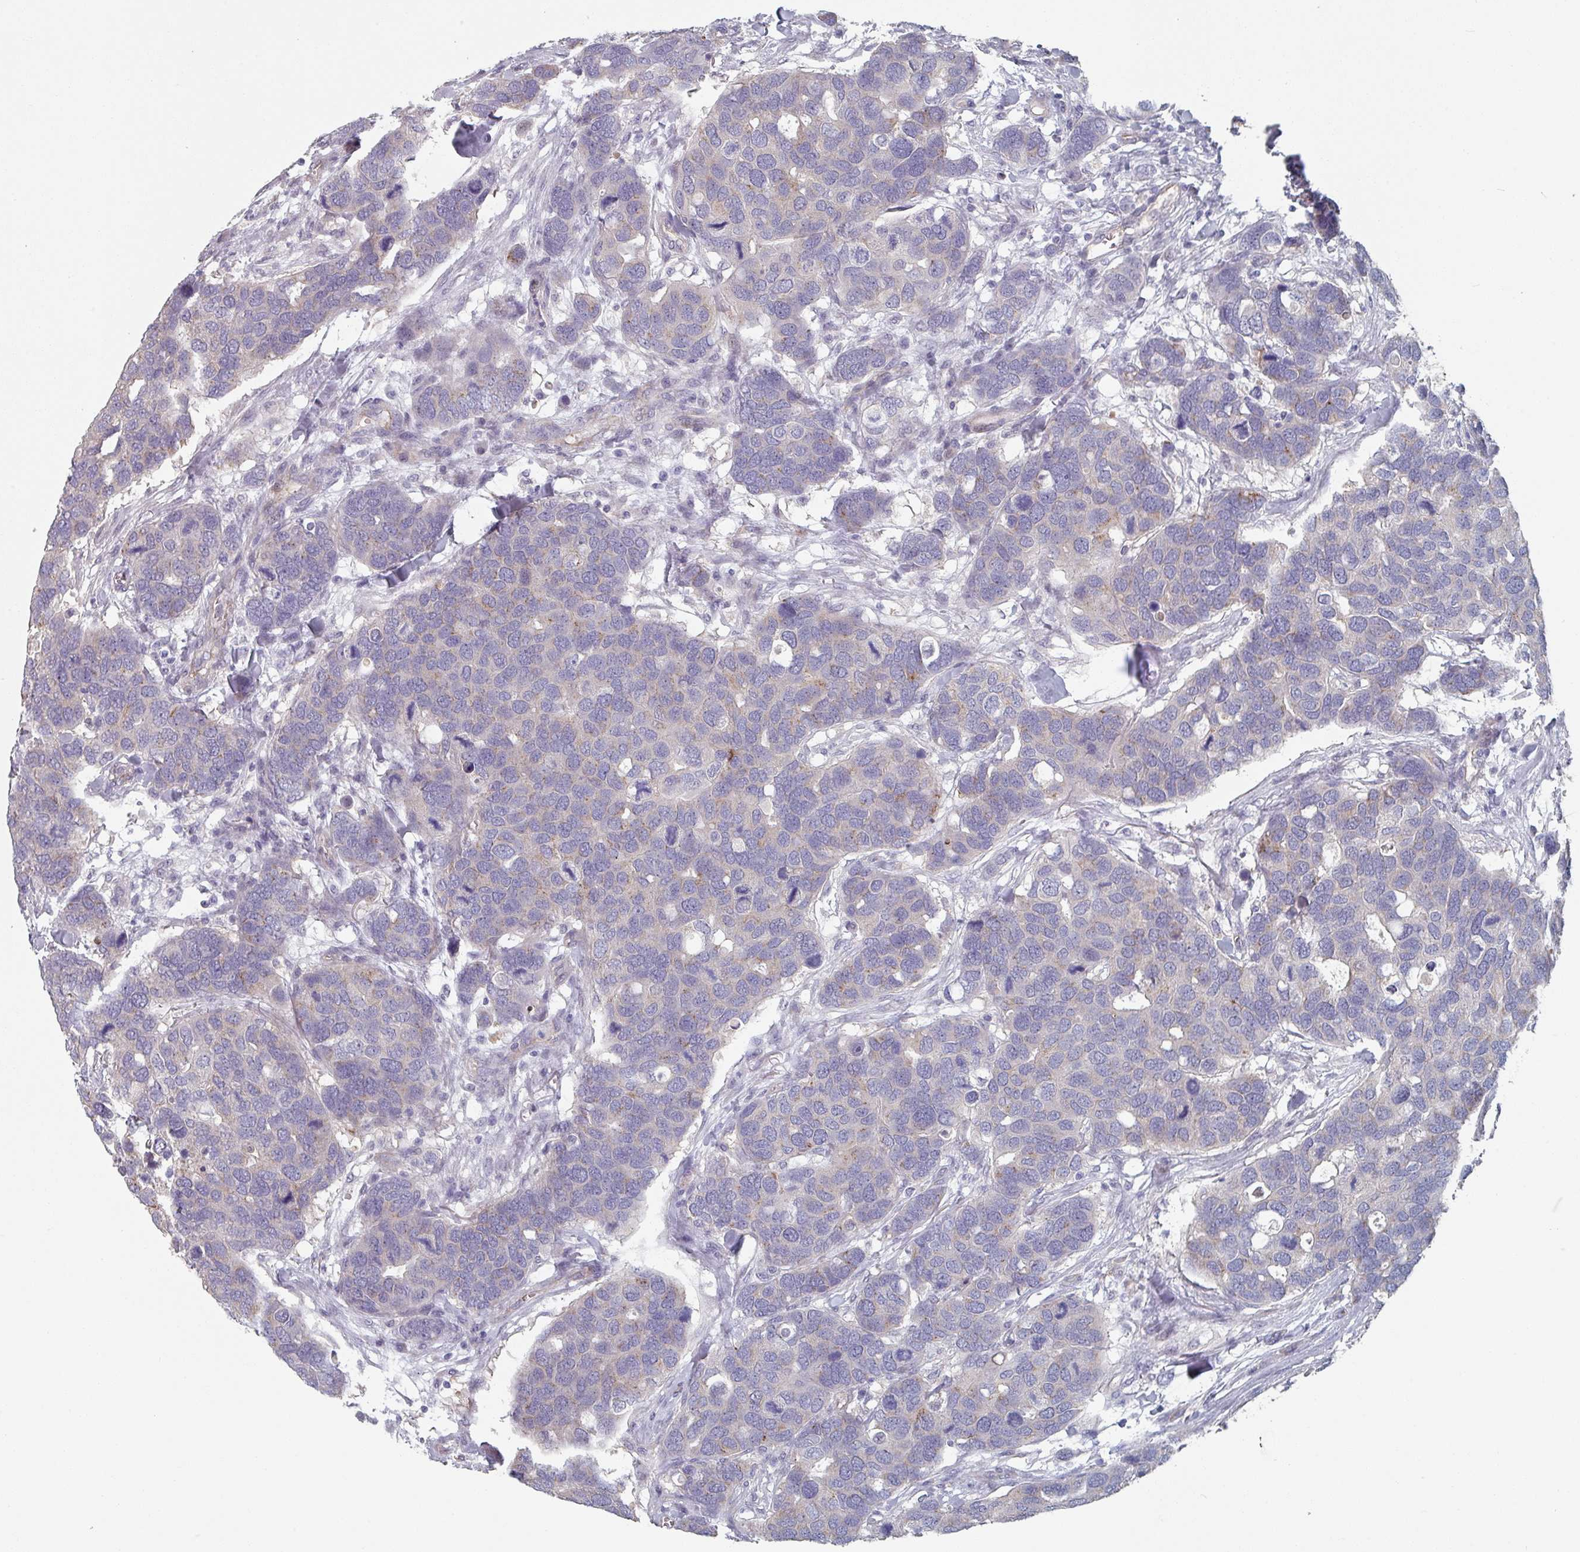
{"staining": {"intensity": "weak", "quantity": "25%-75%", "location": "cytoplasmic/membranous"}, "tissue": "breast cancer", "cell_type": "Tumor cells", "image_type": "cancer", "snomed": [{"axis": "morphology", "description": "Duct carcinoma"}, {"axis": "topography", "description": "Breast"}], "caption": "Breast cancer stained with IHC reveals weak cytoplasmic/membranous positivity in approximately 25%-75% of tumor cells.", "gene": "EFL1", "patient": {"sex": "female", "age": 83}}